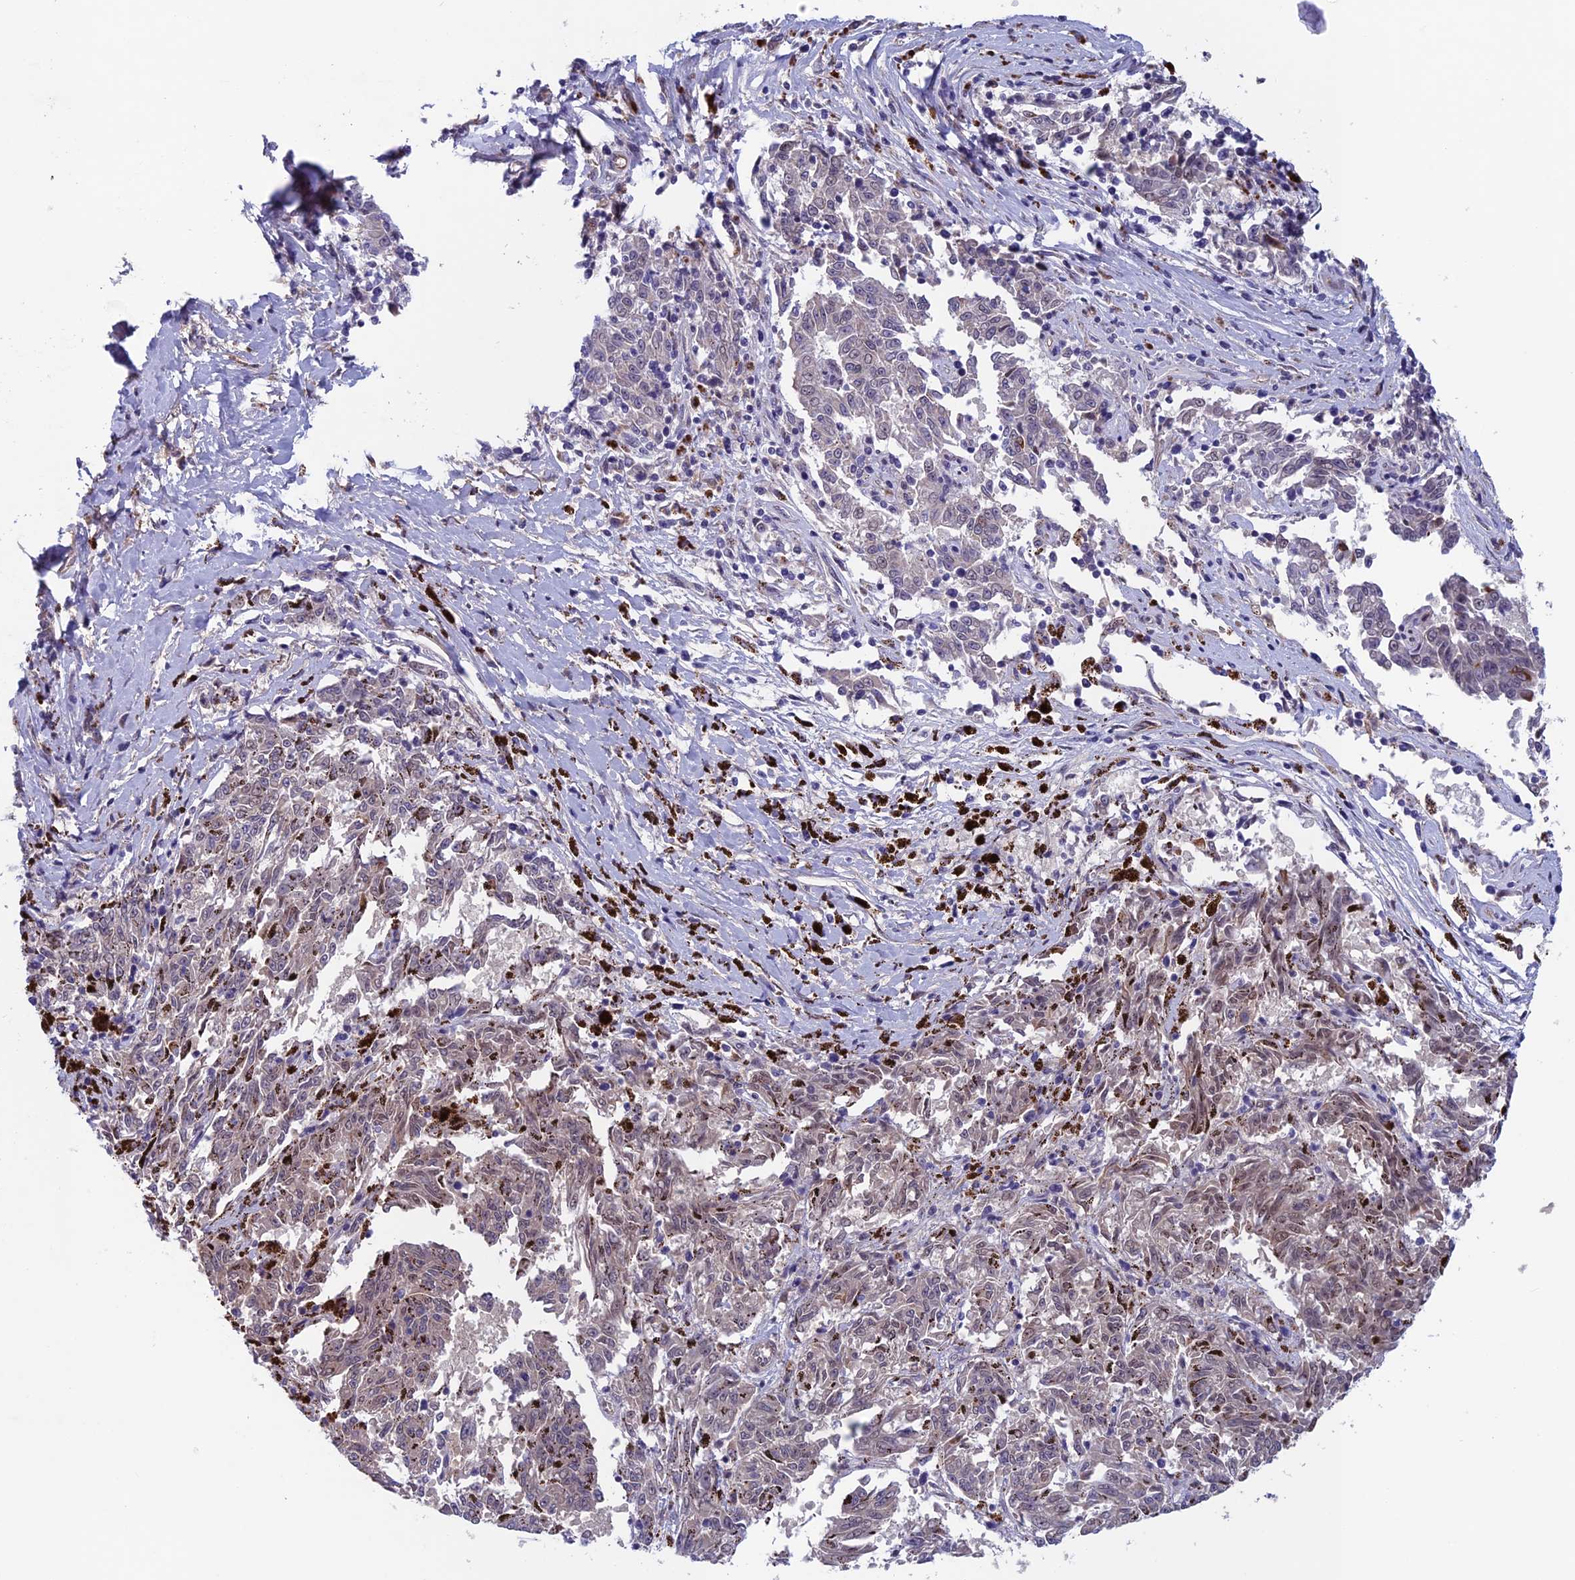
{"staining": {"intensity": "negative", "quantity": "none", "location": "none"}, "tissue": "melanoma", "cell_type": "Tumor cells", "image_type": "cancer", "snomed": [{"axis": "morphology", "description": "Malignant melanoma, NOS"}, {"axis": "topography", "description": "Skin"}], "caption": "High magnification brightfield microscopy of melanoma stained with DAB (brown) and counterstained with hematoxylin (blue): tumor cells show no significant positivity. The staining is performed using DAB brown chromogen with nuclei counter-stained in using hematoxylin.", "gene": "FKBPL", "patient": {"sex": "female", "age": 72}}